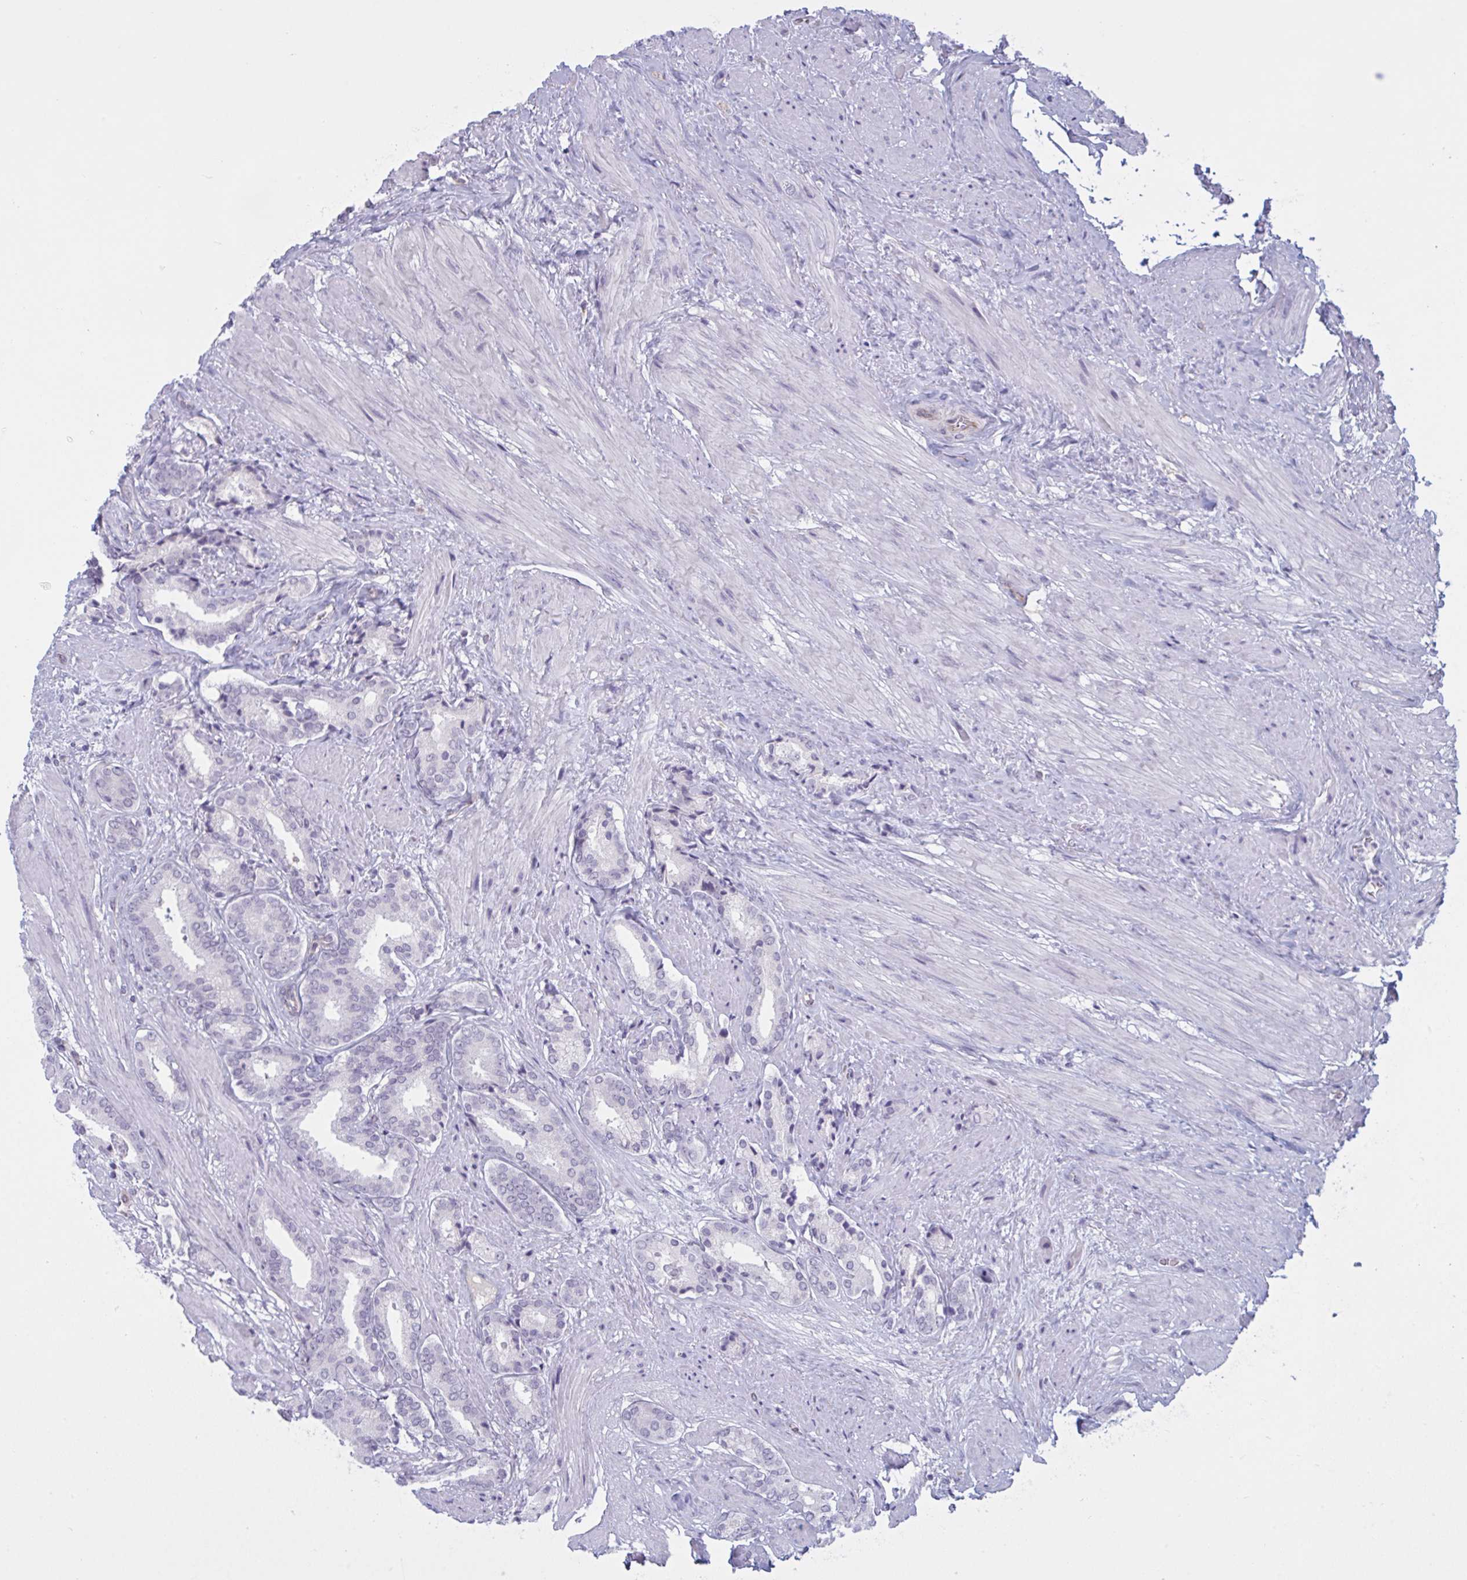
{"staining": {"intensity": "negative", "quantity": "none", "location": "none"}, "tissue": "prostate cancer", "cell_type": "Tumor cells", "image_type": "cancer", "snomed": [{"axis": "morphology", "description": "Adenocarcinoma, High grade"}, {"axis": "topography", "description": "Prostate"}], "caption": "This is an immunohistochemistry (IHC) histopathology image of prostate cancer. There is no staining in tumor cells.", "gene": "OR1L3", "patient": {"sex": "male", "age": 56}}